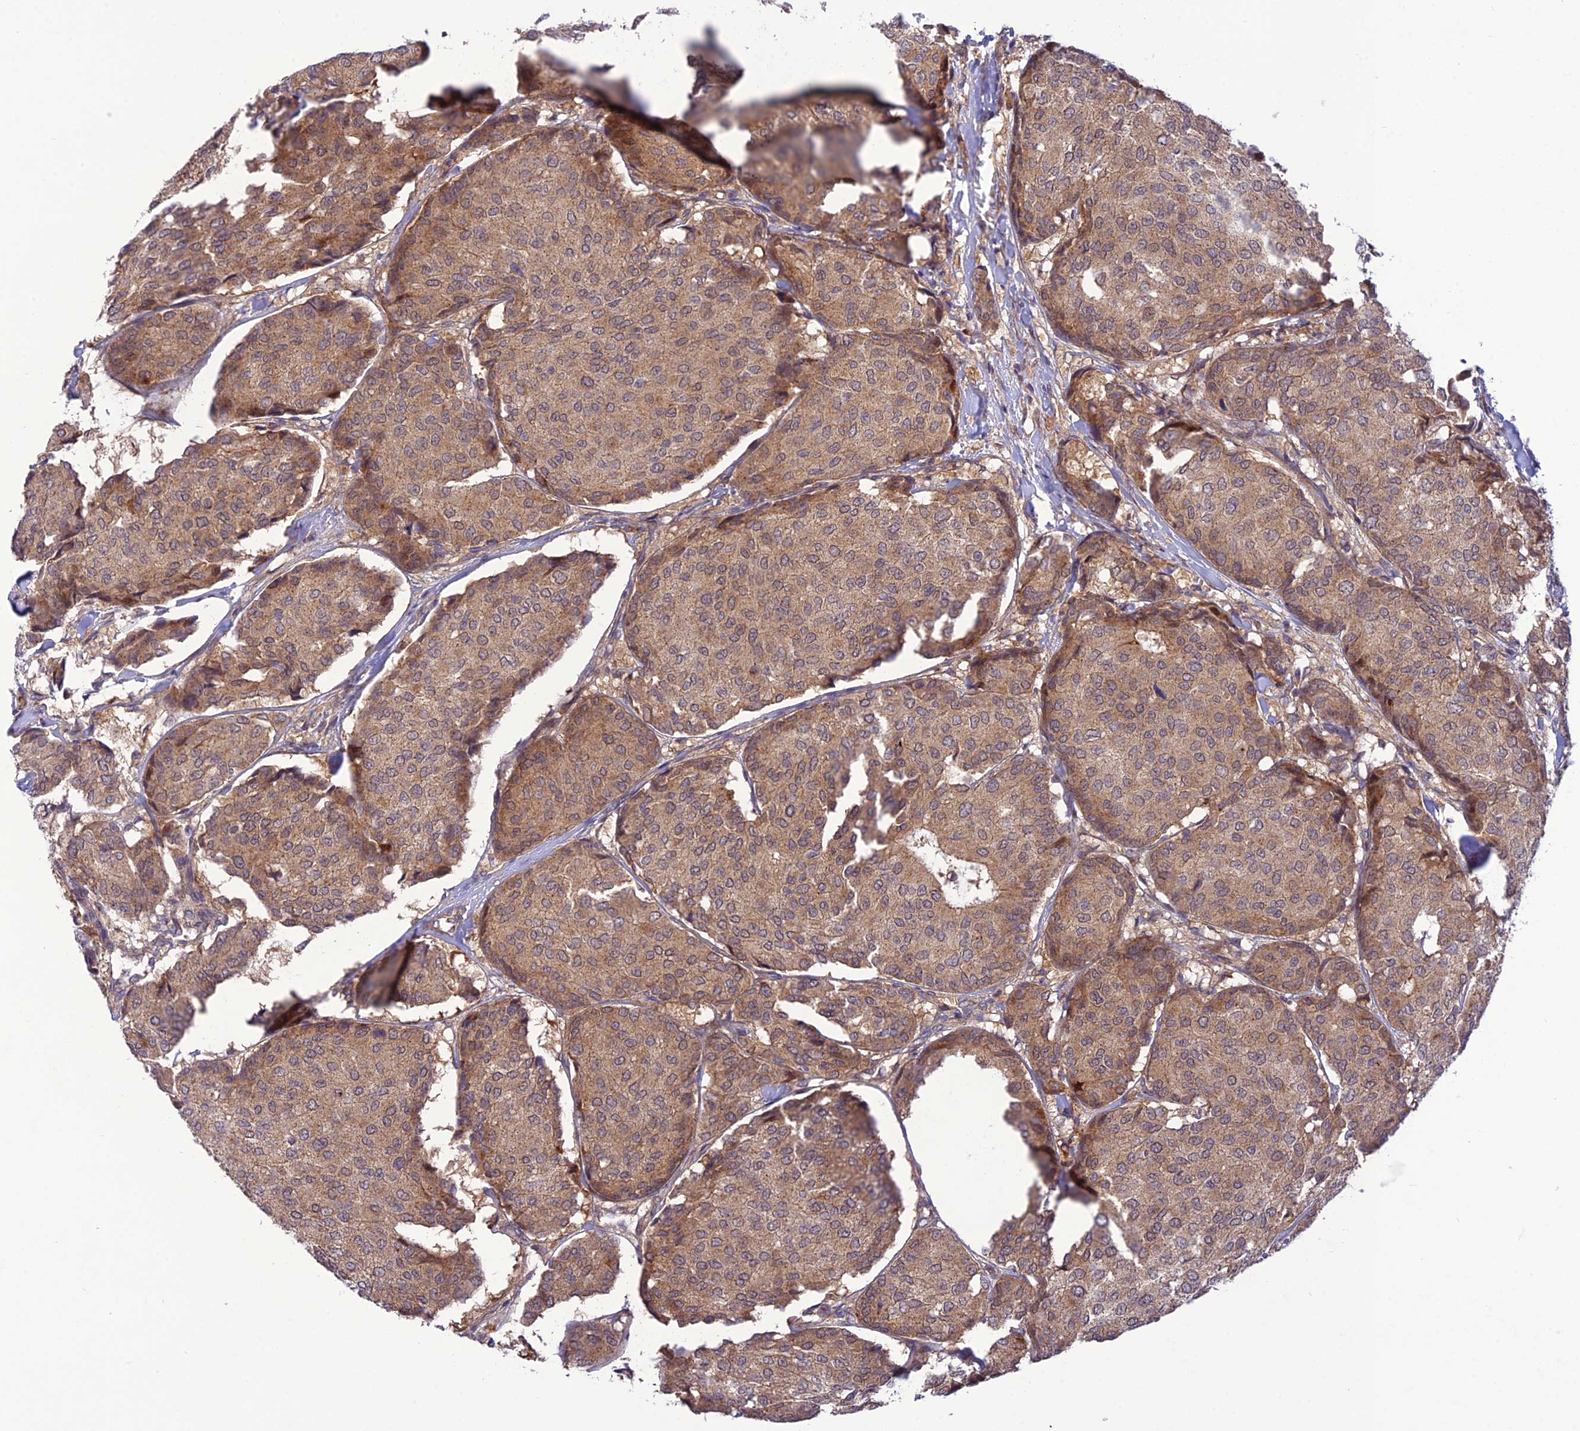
{"staining": {"intensity": "moderate", "quantity": ">75%", "location": "cytoplasmic/membranous"}, "tissue": "breast cancer", "cell_type": "Tumor cells", "image_type": "cancer", "snomed": [{"axis": "morphology", "description": "Duct carcinoma"}, {"axis": "topography", "description": "Breast"}], "caption": "A photomicrograph showing moderate cytoplasmic/membranous staining in about >75% of tumor cells in invasive ductal carcinoma (breast), as visualized by brown immunohistochemical staining.", "gene": "UROS", "patient": {"sex": "female", "age": 75}}